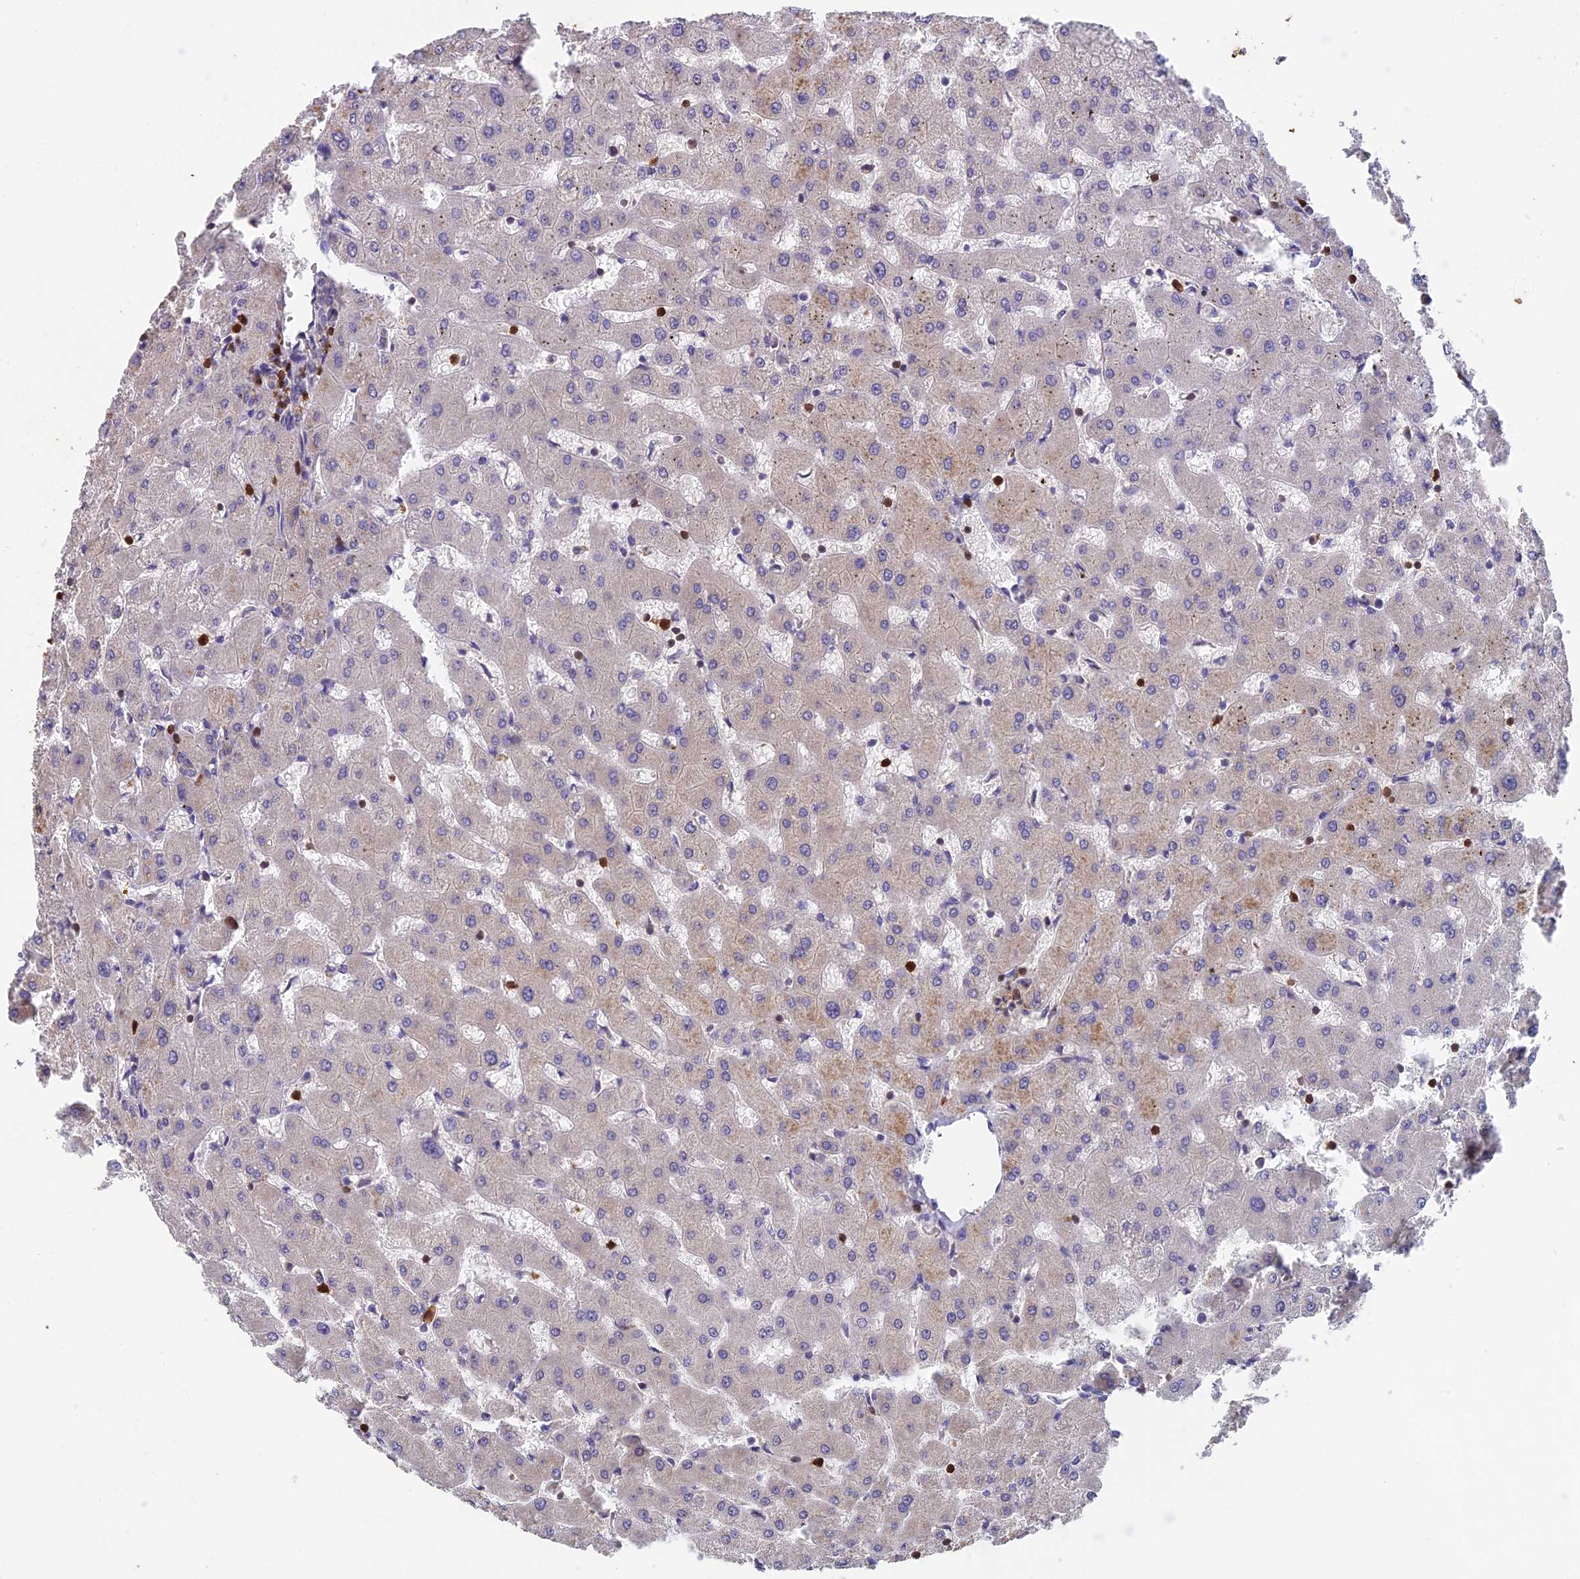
{"staining": {"intensity": "negative", "quantity": "none", "location": "none"}, "tissue": "liver", "cell_type": "Cholangiocytes", "image_type": "normal", "snomed": [{"axis": "morphology", "description": "Normal tissue, NOS"}, {"axis": "topography", "description": "Liver"}], "caption": "A micrograph of human liver is negative for staining in cholangiocytes. The staining is performed using DAB (3,3'-diaminobenzidine) brown chromogen with nuclei counter-stained in using hematoxylin.", "gene": "GALK2", "patient": {"sex": "female", "age": 63}}